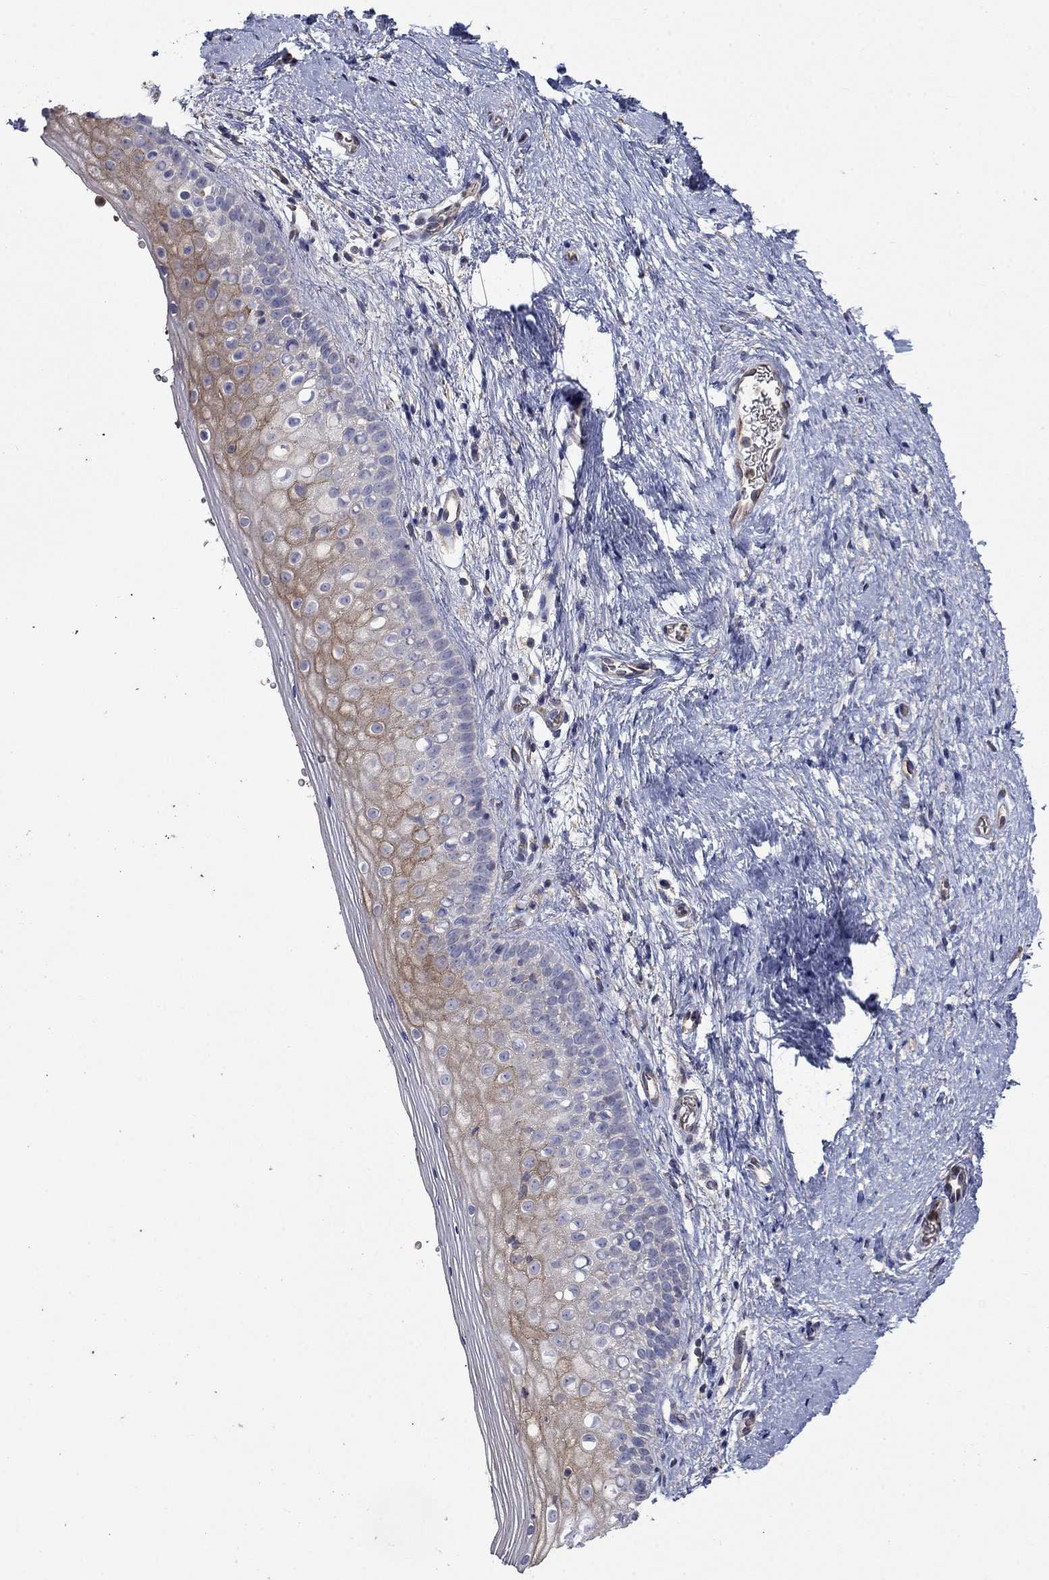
{"staining": {"intensity": "weak", "quantity": "25%-75%", "location": "cytoplasmic/membranous"}, "tissue": "vagina", "cell_type": "Squamous epithelial cells", "image_type": "normal", "snomed": [{"axis": "morphology", "description": "Normal tissue, NOS"}, {"axis": "topography", "description": "Vagina"}], "caption": "Immunohistochemistry histopathology image of normal human vagina stained for a protein (brown), which demonstrates low levels of weak cytoplasmic/membranous staining in about 25%-75% of squamous epithelial cells.", "gene": "CAMKK2", "patient": {"sex": "female", "age": 47}}